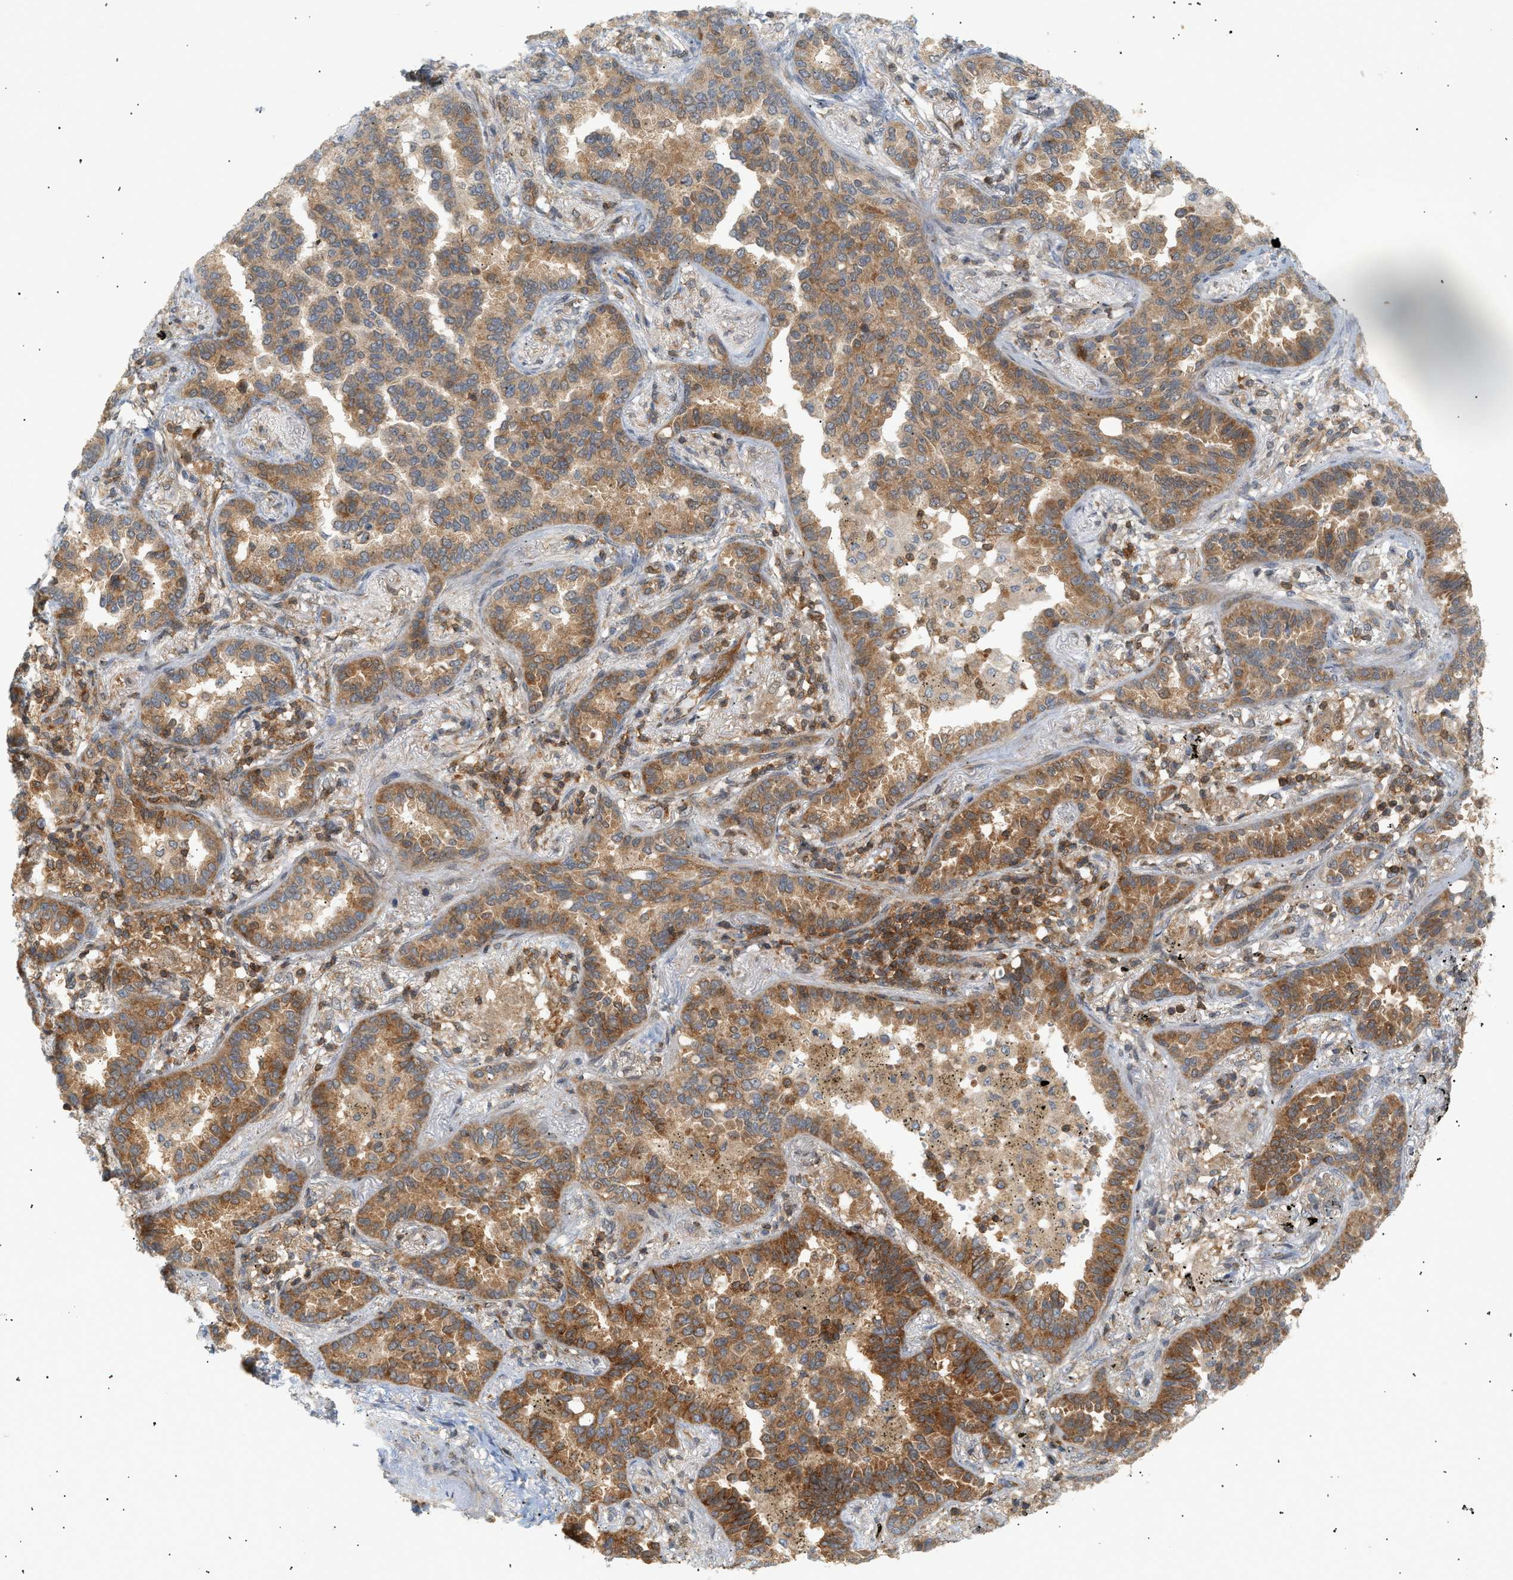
{"staining": {"intensity": "moderate", "quantity": ">75%", "location": "cytoplasmic/membranous"}, "tissue": "lung cancer", "cell_type": "Tumor cells", "image_type": "cancer", "snomed": [{"axis": "morphology", "description": "Normal tissue, NOS"}, {"axis": "morphology", "description": "Adenocarcinoma, NOS"}, {"axis": "topography", "description": "Lung"}], "caption": "Immunohistochemistry (IHC) (DAB) staining of human lung adenocarcinoma shows moderate cytoplasmic/membranous protein expression in approximately >75% of tumor cells.", "gene": "SHC1", "patient": {"sex": "male", "age": 59}}